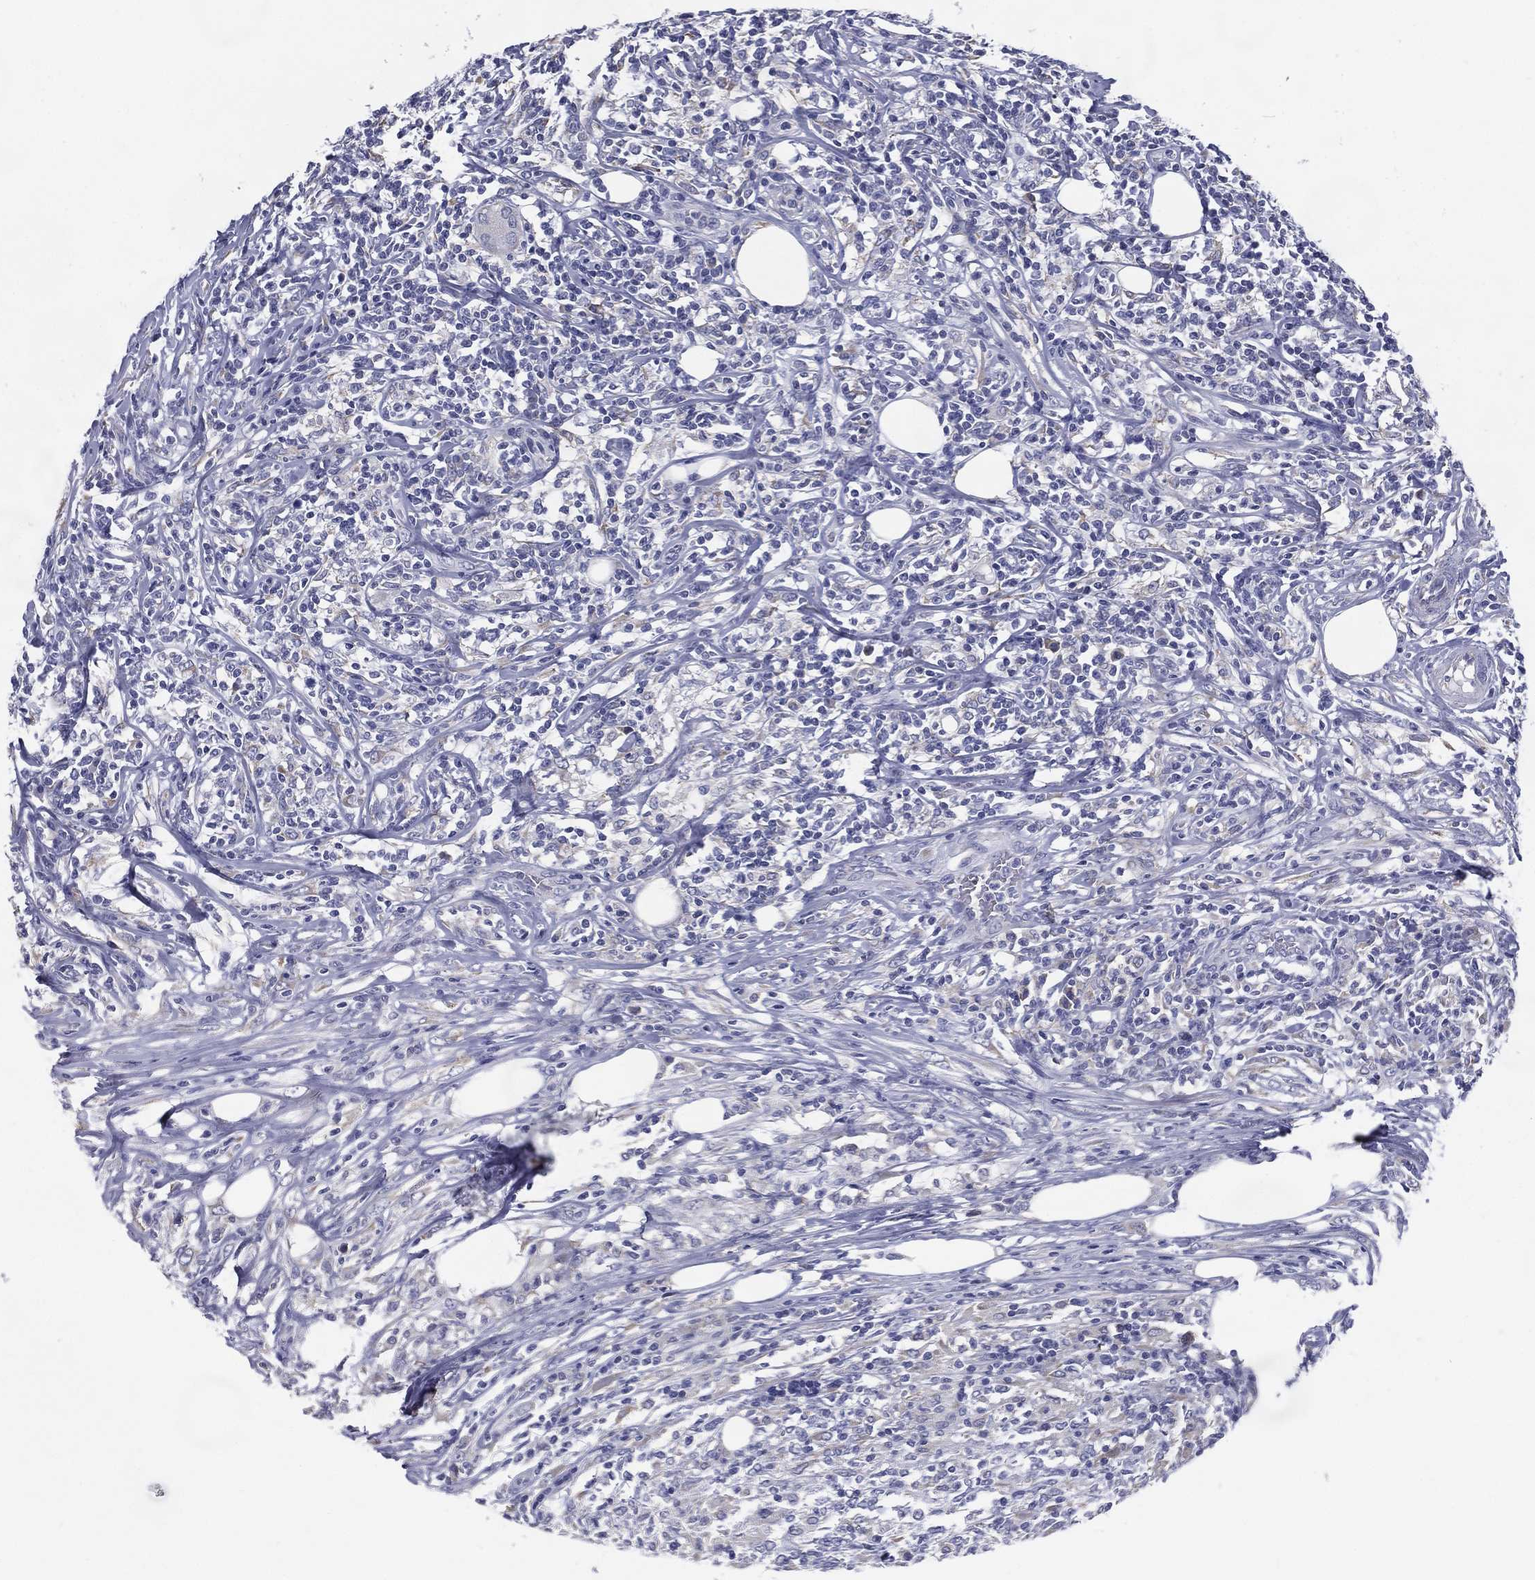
{"staining": {"intensity": "negative", "quantity": "none", "location": "none"}, "tissue": "lymphoma", "cell_type": "Tumor cells", "image_type": "cancer", "snomed": [{"axis": "morphology", "description": "Malignant lymphoma, non-Hodgkin's type, High grade"}, {"axis": "topography", "description": "Lymph node"}], "caption": "Image shows no significant protein positivity in tumor cells of malignant lymphoma, non-Hodgkin's type (high-grade).", "gene": "C19orf18", "patient": {"sex": "female", "age": 84}}